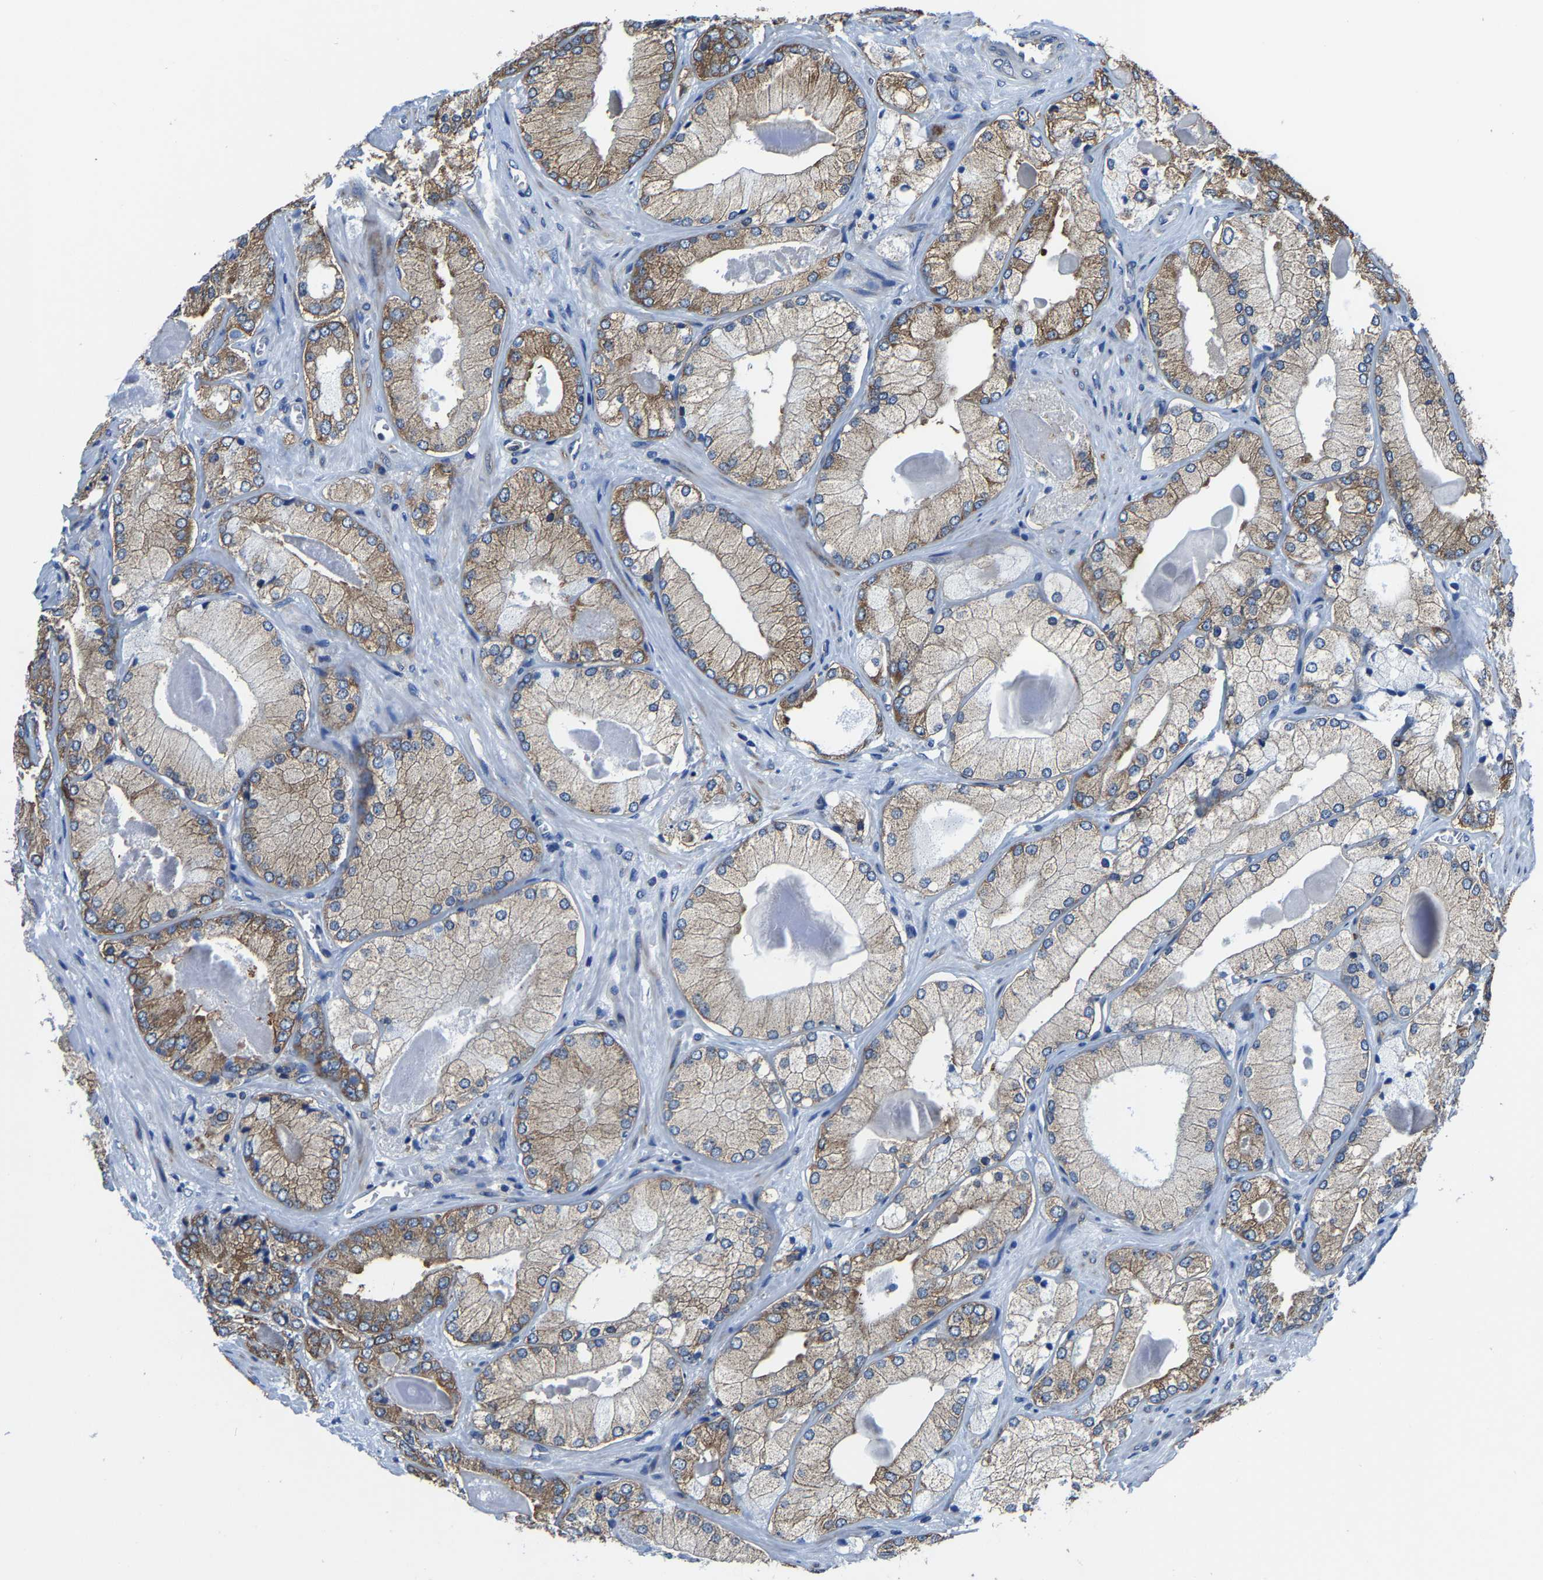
{"staining": {"intensity": "strong", "quantity": "25%-75%", "location": "cytoplasmic/membranous"}, "tissue": "prostate cancer", "cell_type": "Tumor cells", "image_type": "cancer", "snomed": [{"axis": "morphology", "description": "Adenocarcinoma, Low grade"}, {"axis": "topography", "description": "Prostate"}], "caption": "High-power microscopy captured an IHC histopathology image of prostate adenocarcinoma (low-grade), revealing strong cytoplasmic/membranous expression in approximately 25%-75% of tumor cells.", "gene": "G3BP2", "patient": {"sex": "male", "age": 65}}